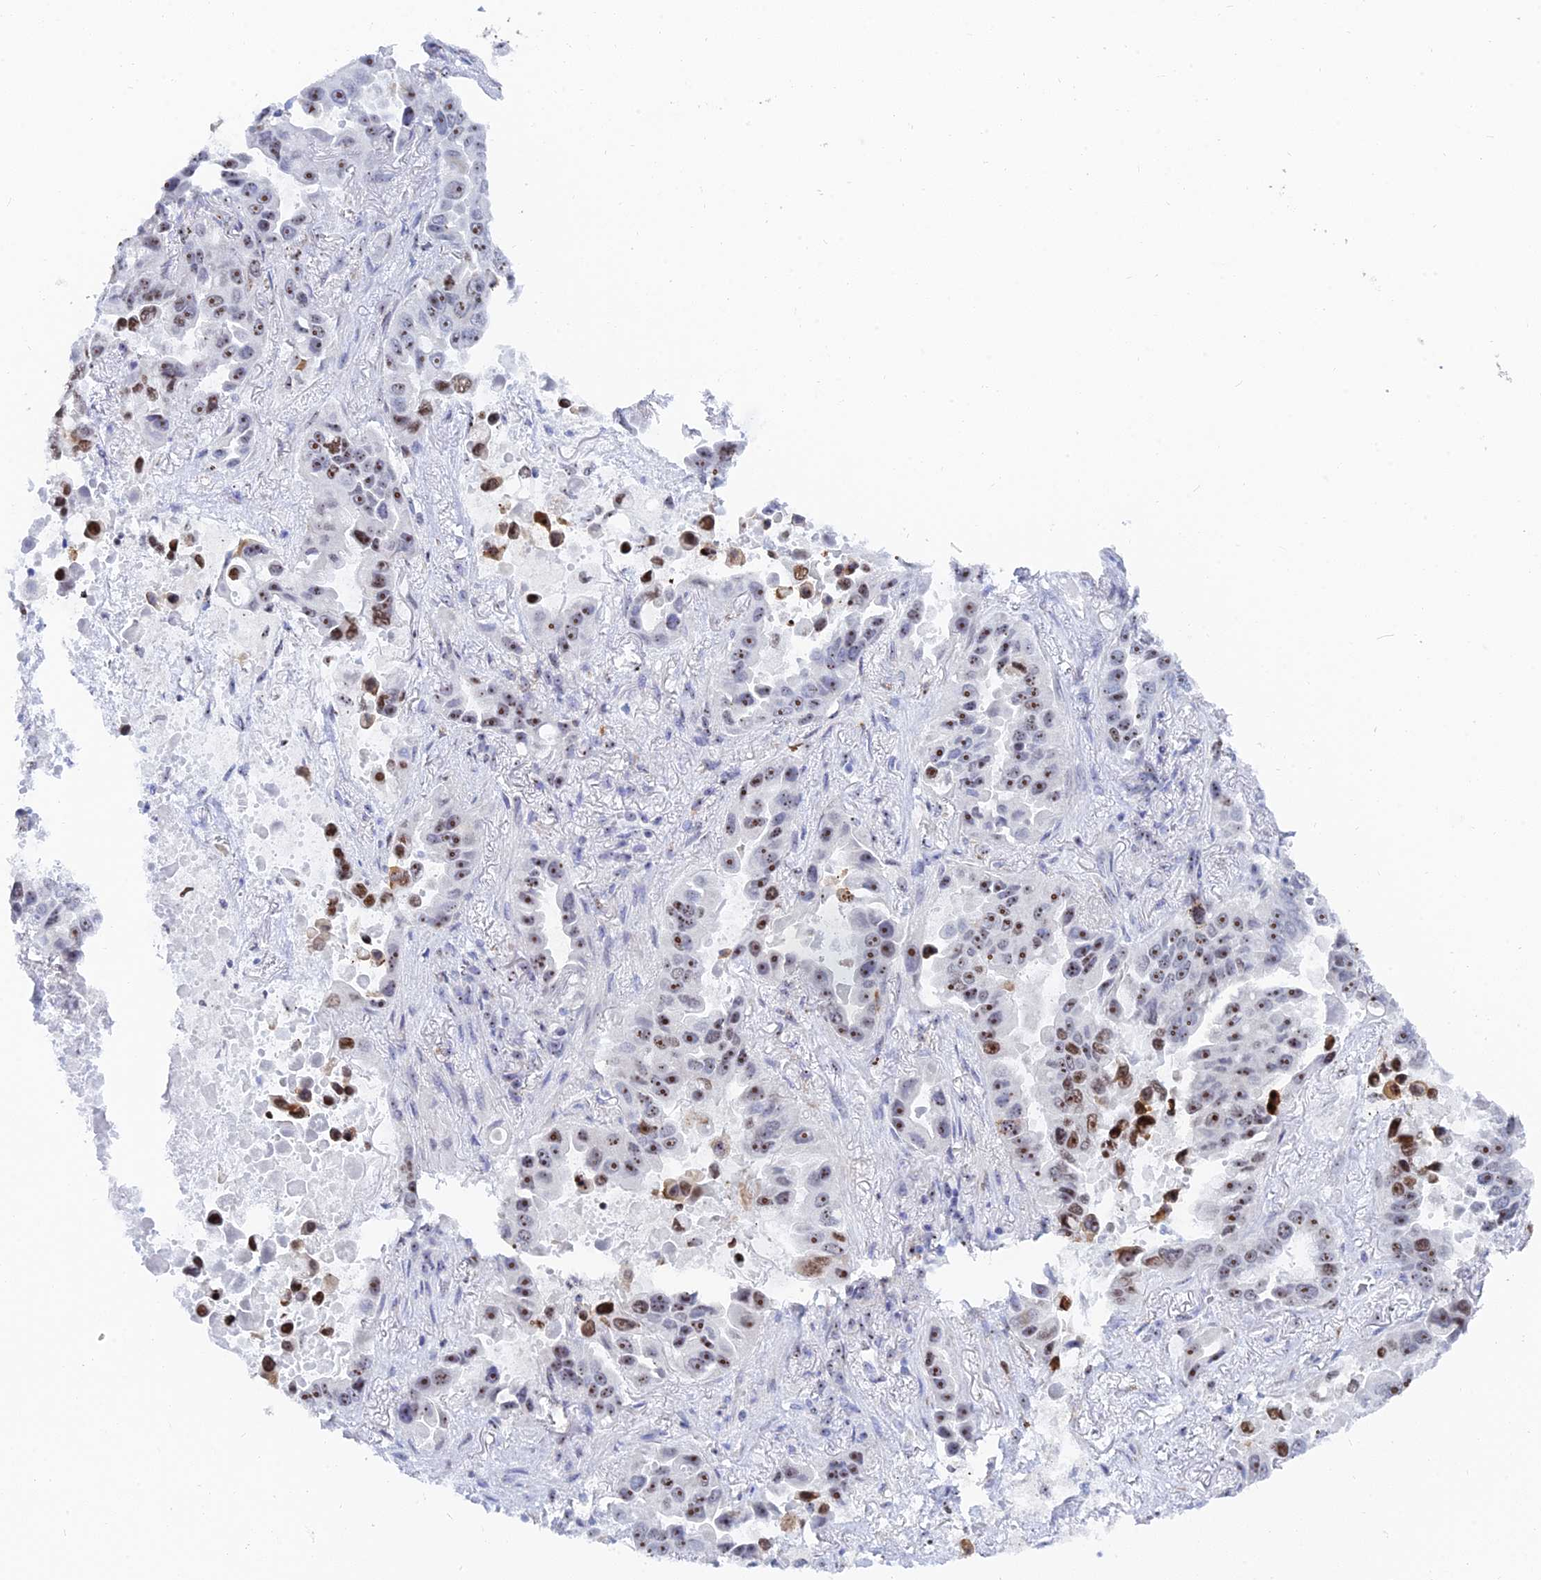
{"staining": {"intensity": "moderate", "quantity": ">75%", "location": "nuclear"}, "tissue": "lung cancer", "cell_type": "Tumor cells", "image_type": "cancer", "snomed": [{"axis": "morphology", "description": "Adenocarcinoma, NOS"}, {"axis": "topography", "description": "Lung"}], "caption": "Immunohistochemical staining of human lung cancer displays medium levels of moderate nuclear protein expression in approximately >75% of tumor cells. Nuclei are stained in blue.", "gene": "RSL1D1", "patient": {"sex": "male", "age": 64}}